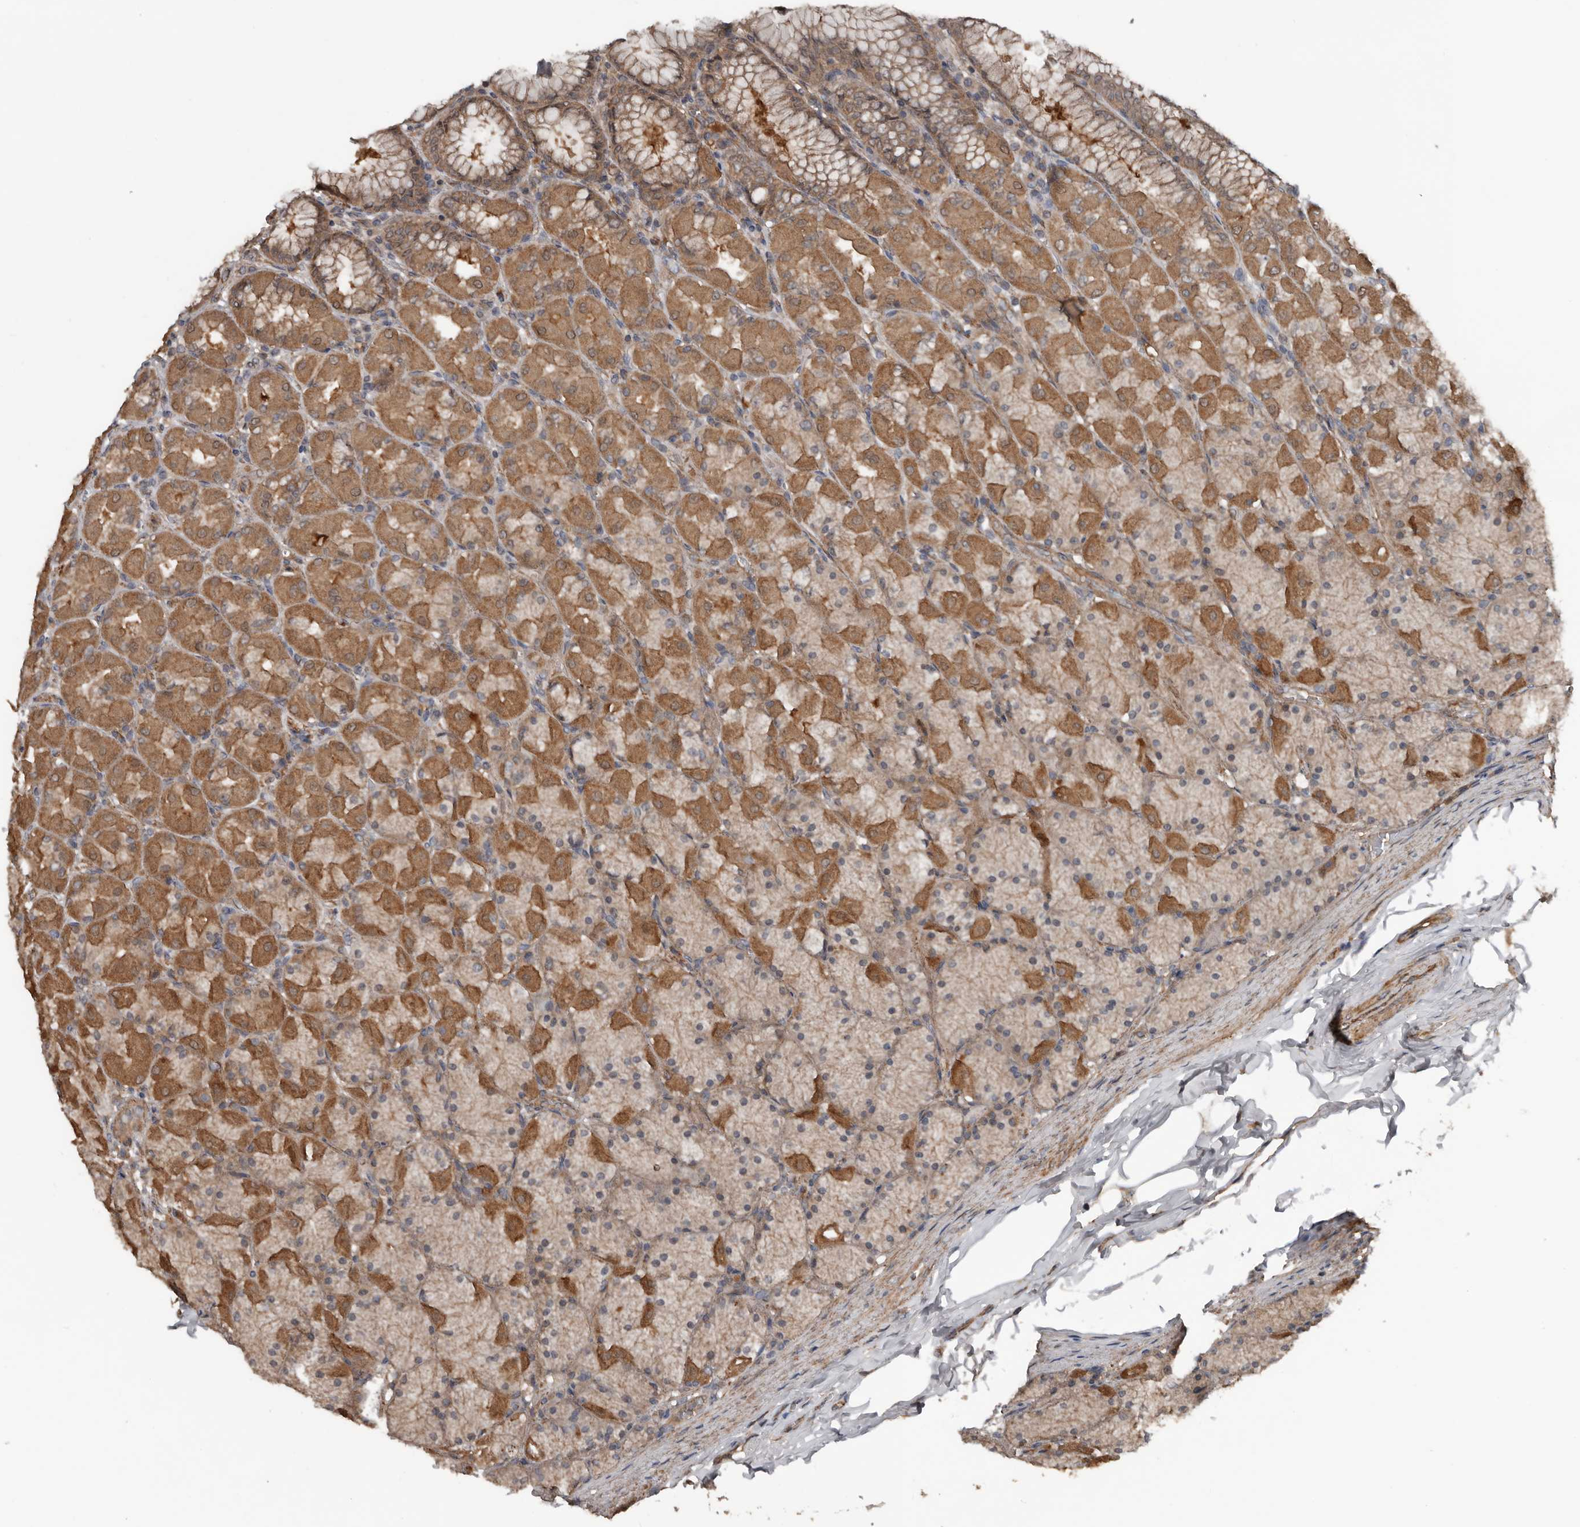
{"staining": {"intensity": "moderate", "quantity": ">75%", "location": "cytoplasmic/membranous"}, "tissue": "stomach", "cell_type": "Glandular cells", "image_type": "normal", "snomed": [{"axis": "morphology", "description": "Normal tissue, NOS"}, {"axis": "topography", "description": "Stomach, upper"}], "caption": "A histopathology image of human stomach stained for a protein exhibits moderate cytoplasmic/membranous brown staining in glandular cells. The staining was performed using DAB, with brown indicating positive protein expression. Nuclei are stained blue with hematoxylin.", "gene": "DNAJB4", "patient": {"sex": "female", "age": 56}}